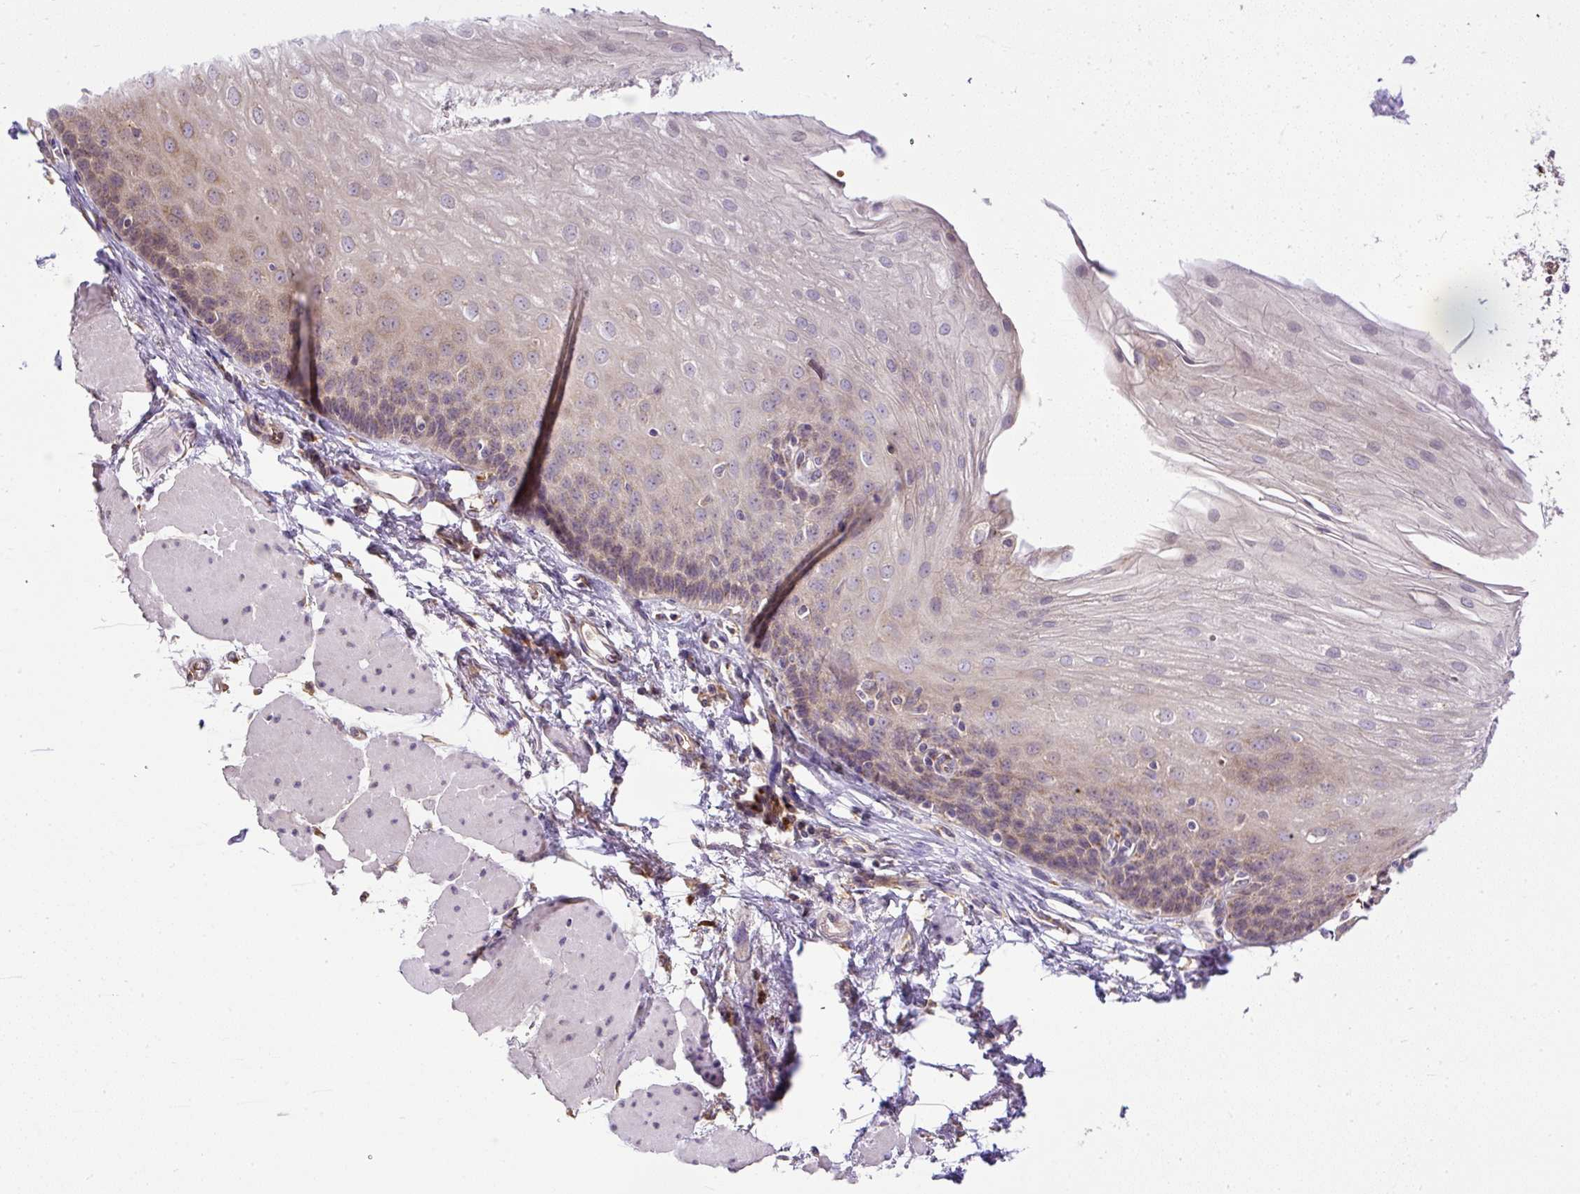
{"staining": {"intensity": "weak", "quantity": "25%-75%", "location": "cytoplasmic/membranous"}, "tissue": "esophagus", "cell_type": "Squamous epithelial cells", "image_type": "normal", "snomed": [{"axis": "morphology", "description": "Normal tissue, NOS"}, {"axis": "topography", "description": "Esophagus"}], "caption": "DAB immunohistochemical staining of normal human esophagus reveals weak cytoplasmic/membranous protein staining in about 25%-75% of squamous epithelial cells.", "gene": "SMC4", "patient": {"sex": "female", "age": 81}}